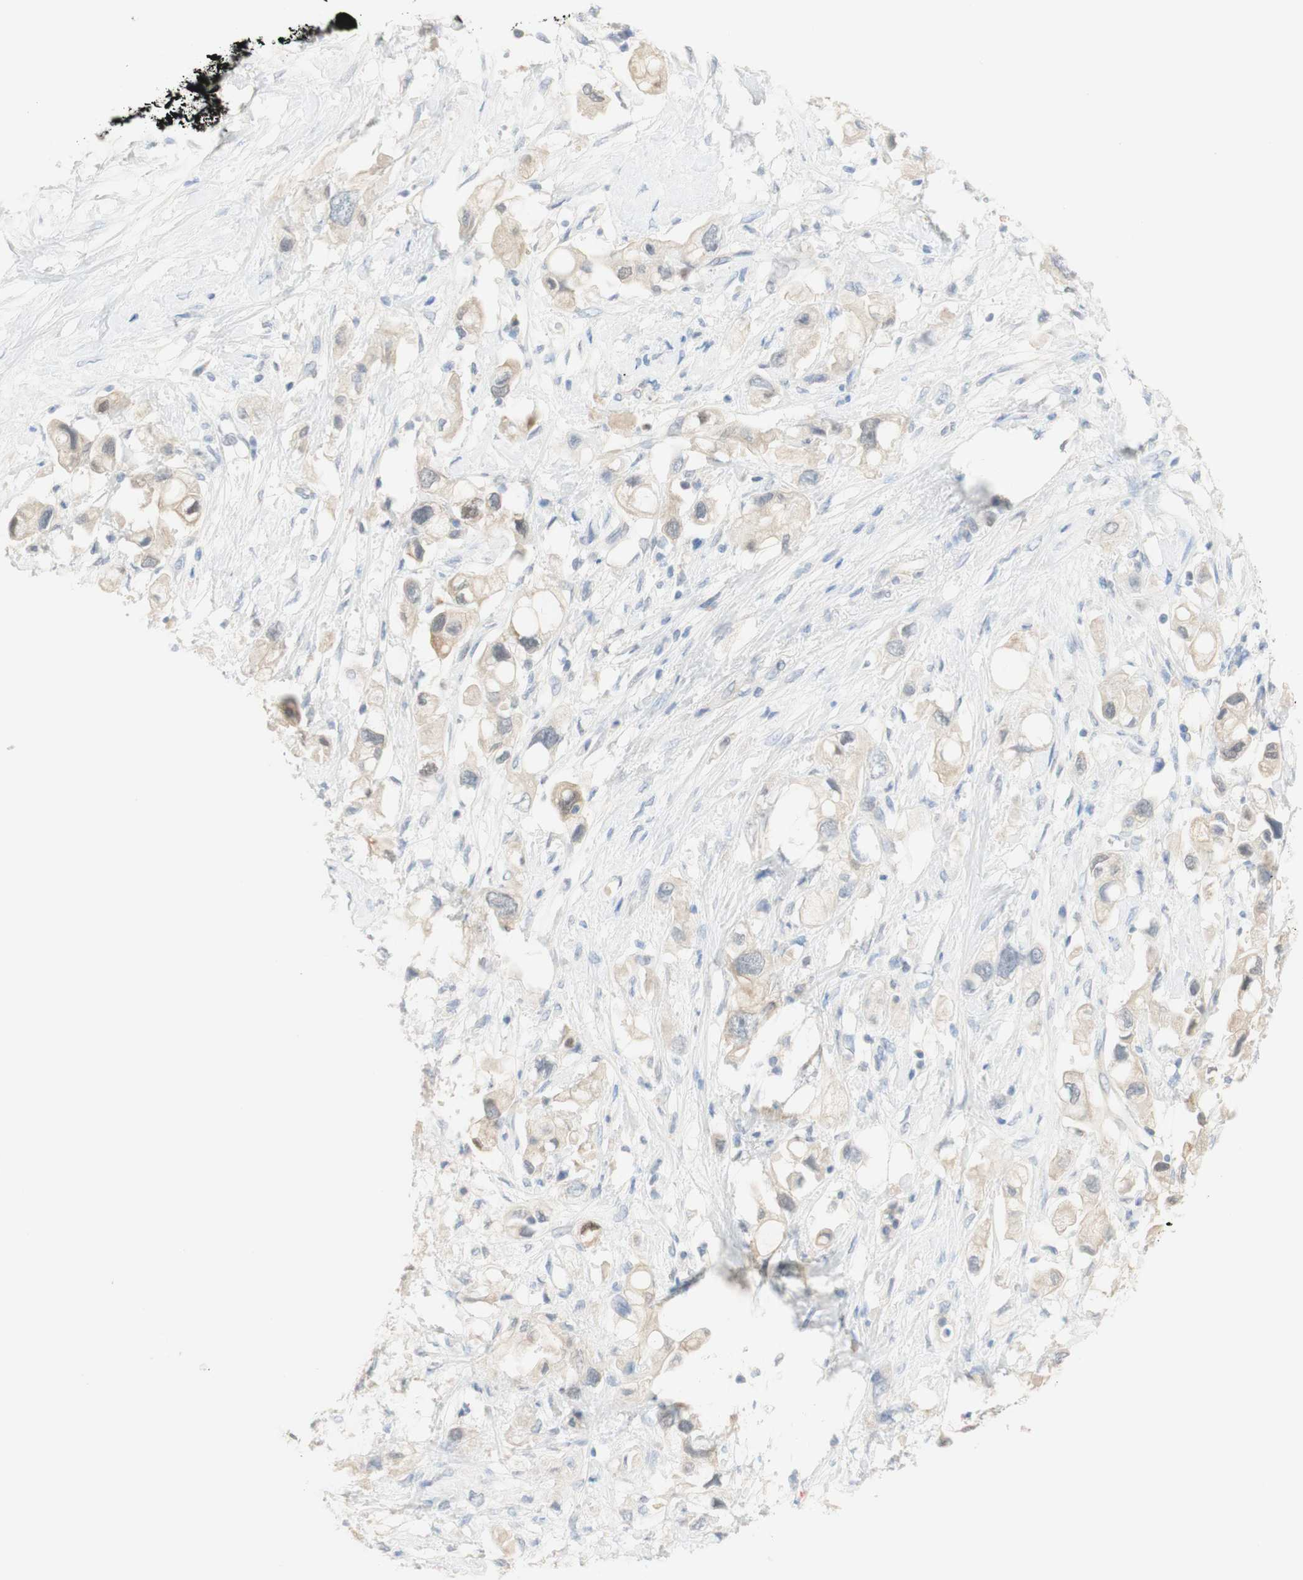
{"staining": {"intensity": "weak", "quantity": "25%-75%", "location": "cytoplasmic/membranous"}, "tissue": "pancreatic cancer", "cell_type": "Tumor cells", "image_type": "cancer", "snomed": [{"axis": "morphology", "description": "Adenocarcinoma, NOS"}, {"axis": "topography", "description": "Pancreas"}], "caption": "Pancreatic cancer was stained to show a protein in brown. There is low levels of weak cytoplasmic/membranous staining in approximately 25%-75% of tumor cells.", "gene": "SELENBP1", "patient": {"sex": "female", "age": 56}}